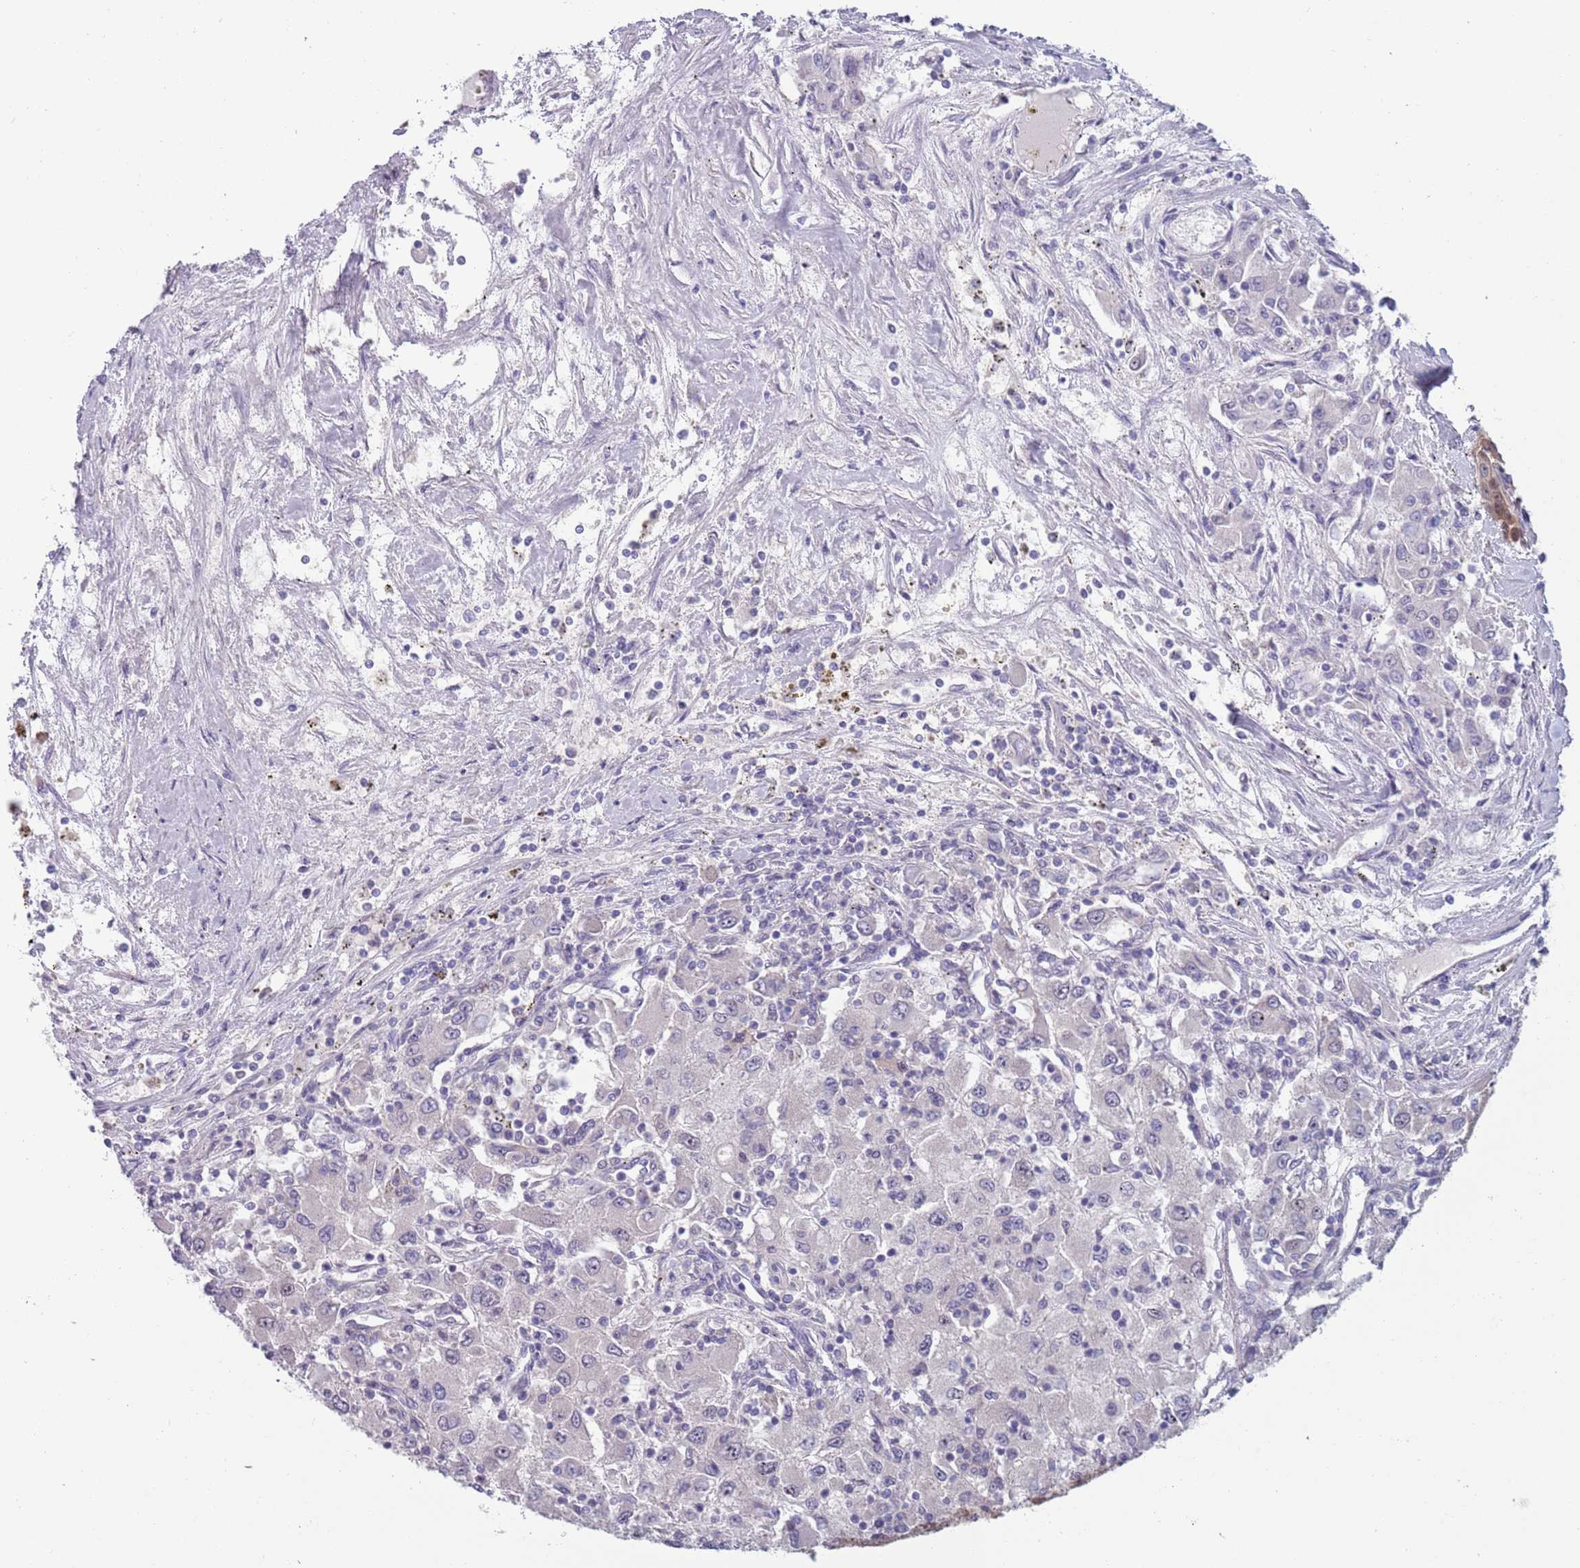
{"staining": {"intensity": "negative", "quantity": "none", "location": "none"}, "tissue": "renal cancer", "cell_type": "Tumor cells", "image_type": "cancer", "snomed": [{"axis": "morphology", "description": "Adenocarcinoma, NOS"}, {"axis": "topography", "description": "Kidney"}], "caption": "Tumor cells show no significant protein staining in renal adenocarcinoma.", "gene": "CLNS1A", "patient": {"sex": "female", "age": 67}}